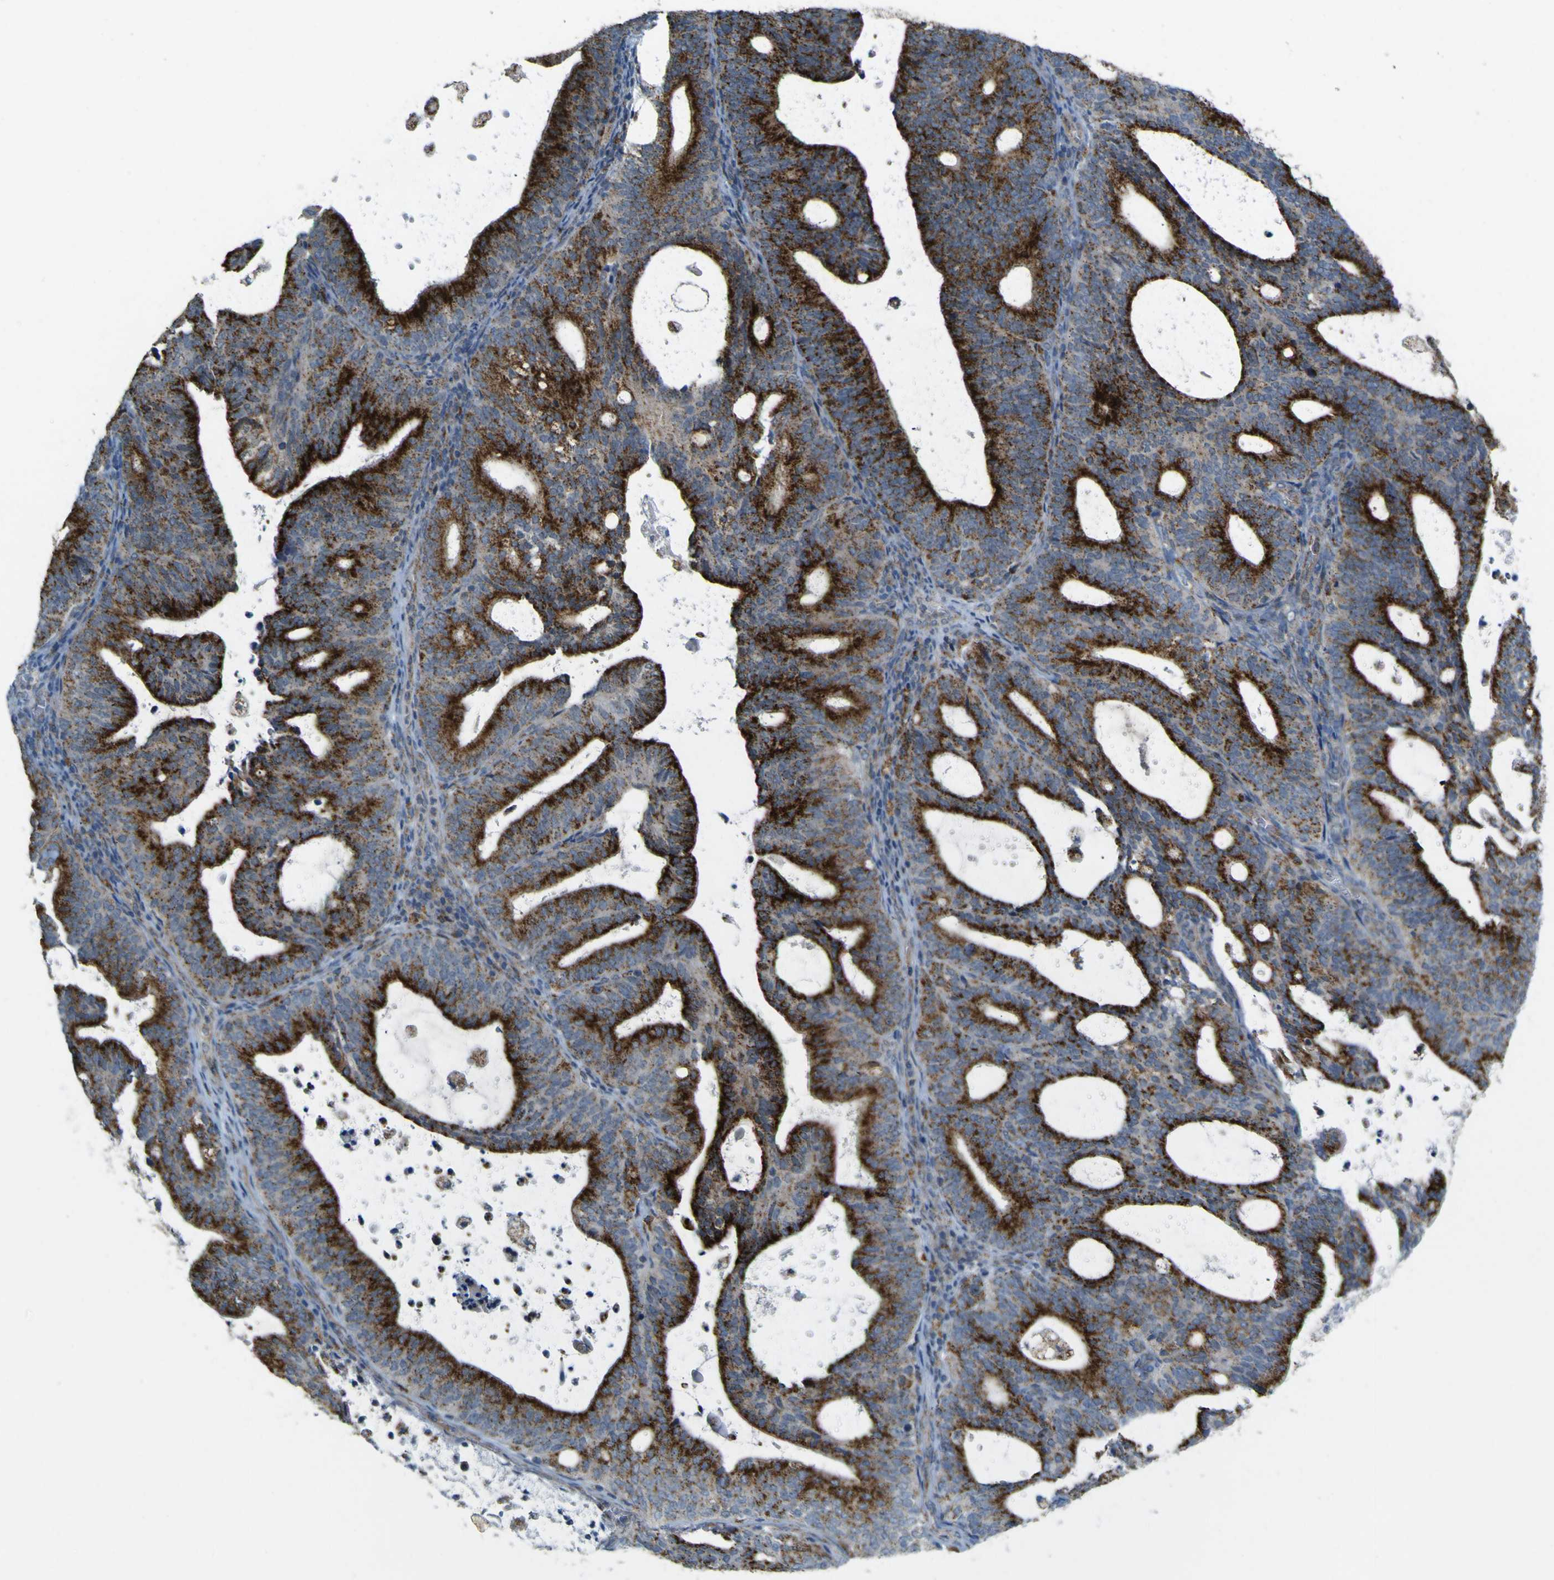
{"staining": {"intensity": "strong", "quantity": ">75%", "location": "cytoplasmic/membranous"}, "tissue": "endometrial cancer", "cell_type": "Tumor cells", "image_type": "cancer", "snomed": [{"axis": "morphology", "description": "Adenocarcinoma, NOS"}, {"axis": "topography", "description": "Uterus"}], "caption": "Adenocarcinoma (endometrial) tissue shows strong cytoplasmic/membranous staining in about >75% of tumor cells", "gene": "ACBD5", "patient": {"sex": "female", "age": 83}}